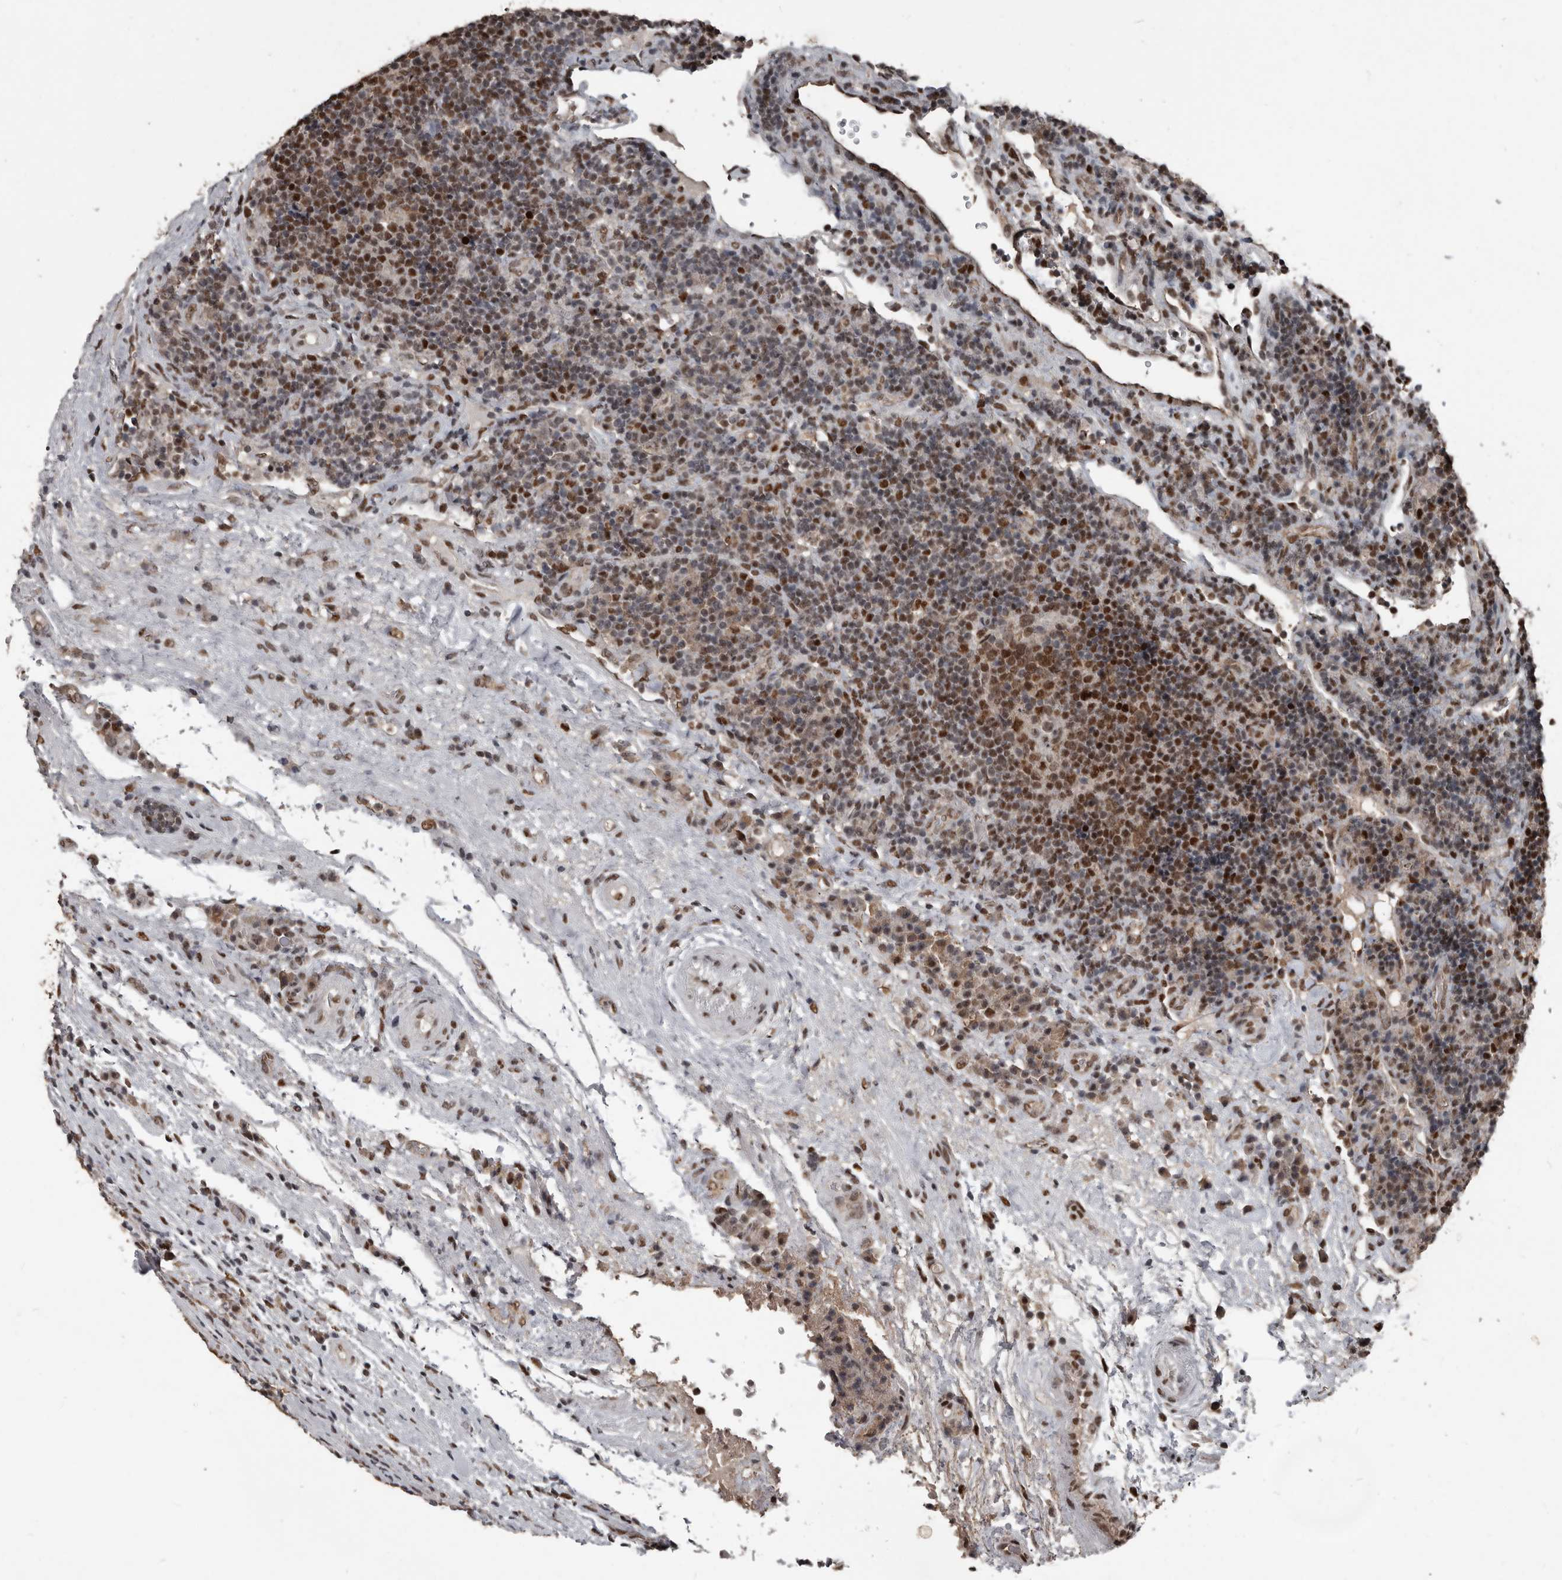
{"staining": {"intensity": "moderate", "quantity": ">75%", "location": "nuclear"}, "tissue": "head and neck cancer", "cell_type": "Tumor cells", "image_type": "cancer", "snomed": [{"axis": "morphology", "description": "Squamous cell carcinoma, NOS"}, {"axis": "morphology", "description": "Squamous cell carcinoma, metastatic, NOS"}, {"axis": "topography", "description": "Lymph node"}, {"axis": "topography", "description": "Head-Neck"}], "caption": "Protein staining displays moderate nuclear positivity in about >75% of tumor cells in head and neck metastatic squamous cell carcinoma.", "gene": "CHD1L", "patient": {"sex": "male", "age": 62}}